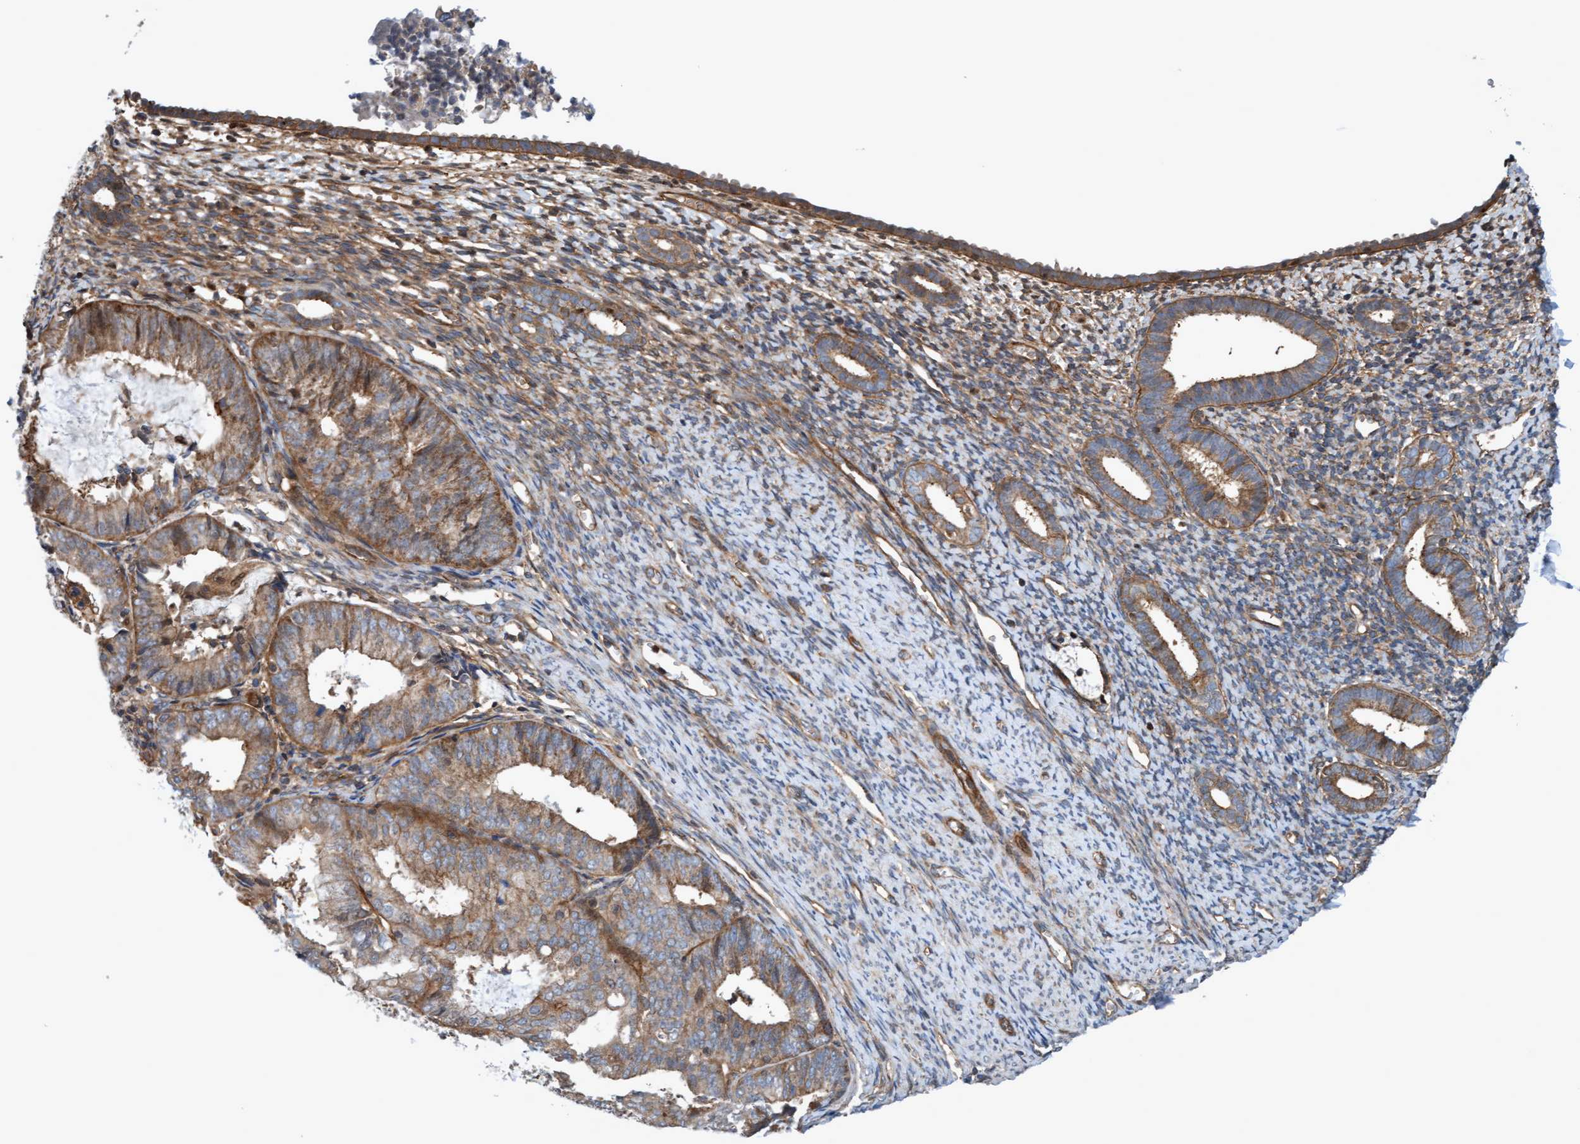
{"staining": {"intensity": "weak", "quantity": ">75%", "location": "cytoplasmic/membranous"}, "tissue": "endometrium", "cell_type": "Cells in endometrial stroma", "image_type": "normal", "snomed": [{"axis": "morphology", "description": "Normal tissue, NOS"}, {"axis": "morphology", "description": "Adenocarcinoma, NOS"}, {"axis": "topography", "description": "Endometrium"}], "caption": "Brown immunohistochemical staining in benign endometrium exhibits weak cytoplasmic/membranous positivity in about >75% of cells in endometrial stroma.", "gene": "ERAL1", "patient": {"sex": "female", "age": 57}}